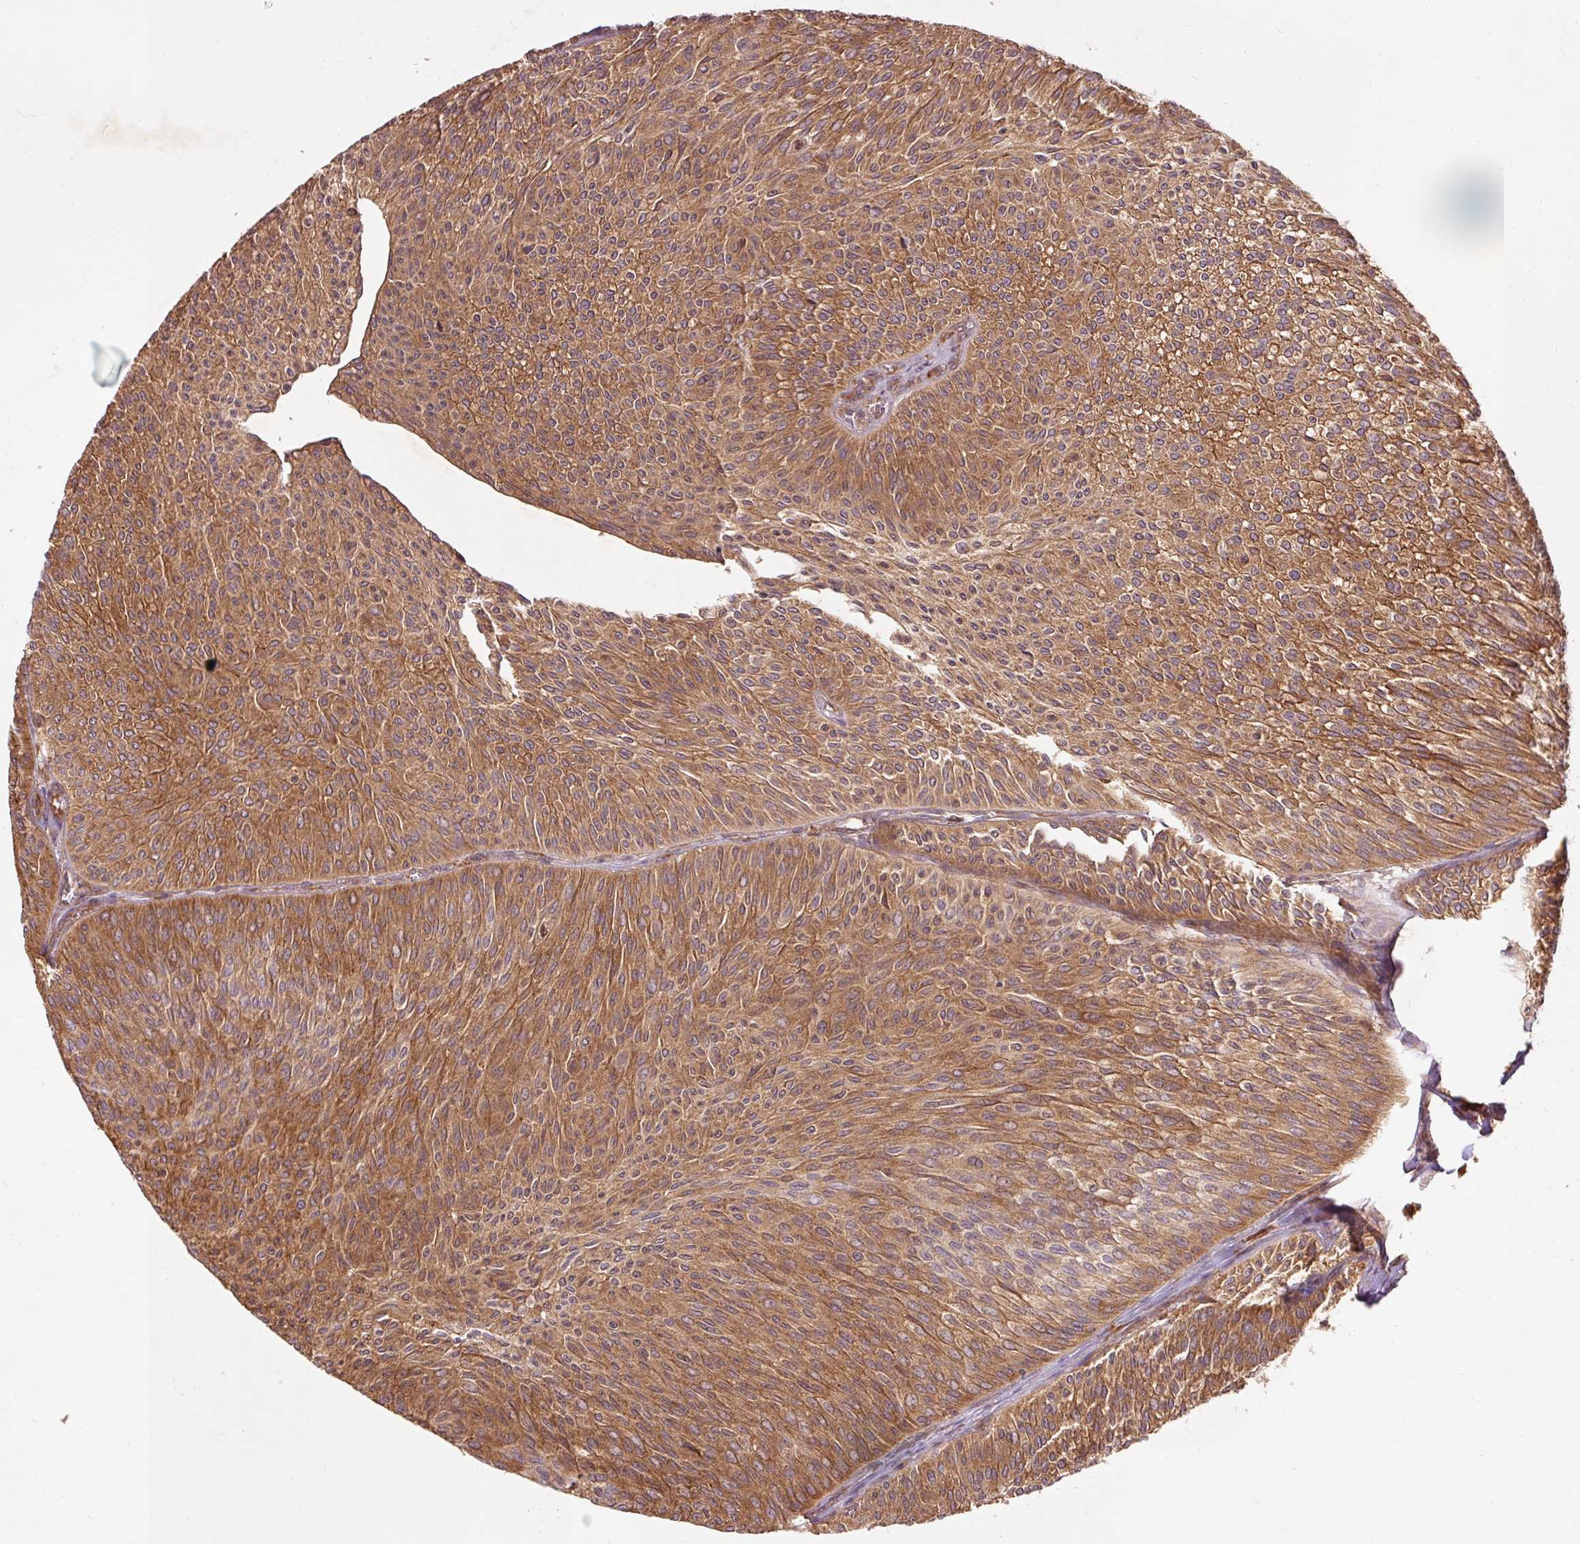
{"staining": {"intensity": "moderate", "quantity": ">75%", "location": "cytoplasmic/membranous"}, "tissue": "urothelial cancer", "cell_type": "Tumor cells", "image_type": "cancer", "snomed": [{"axis": "morphology", "description": "Urothelial carcinoma, Low grade"}, {"axis": "topography", "description": "Urinary bladder"}], "caption": "Moderate cytoplasmic/membranous staining is identified in about >75% of tumor cells in low-grade urothelial carcinoma.", "gene": "PDAP1", "patient": {"sex": "male", "age": 91}}